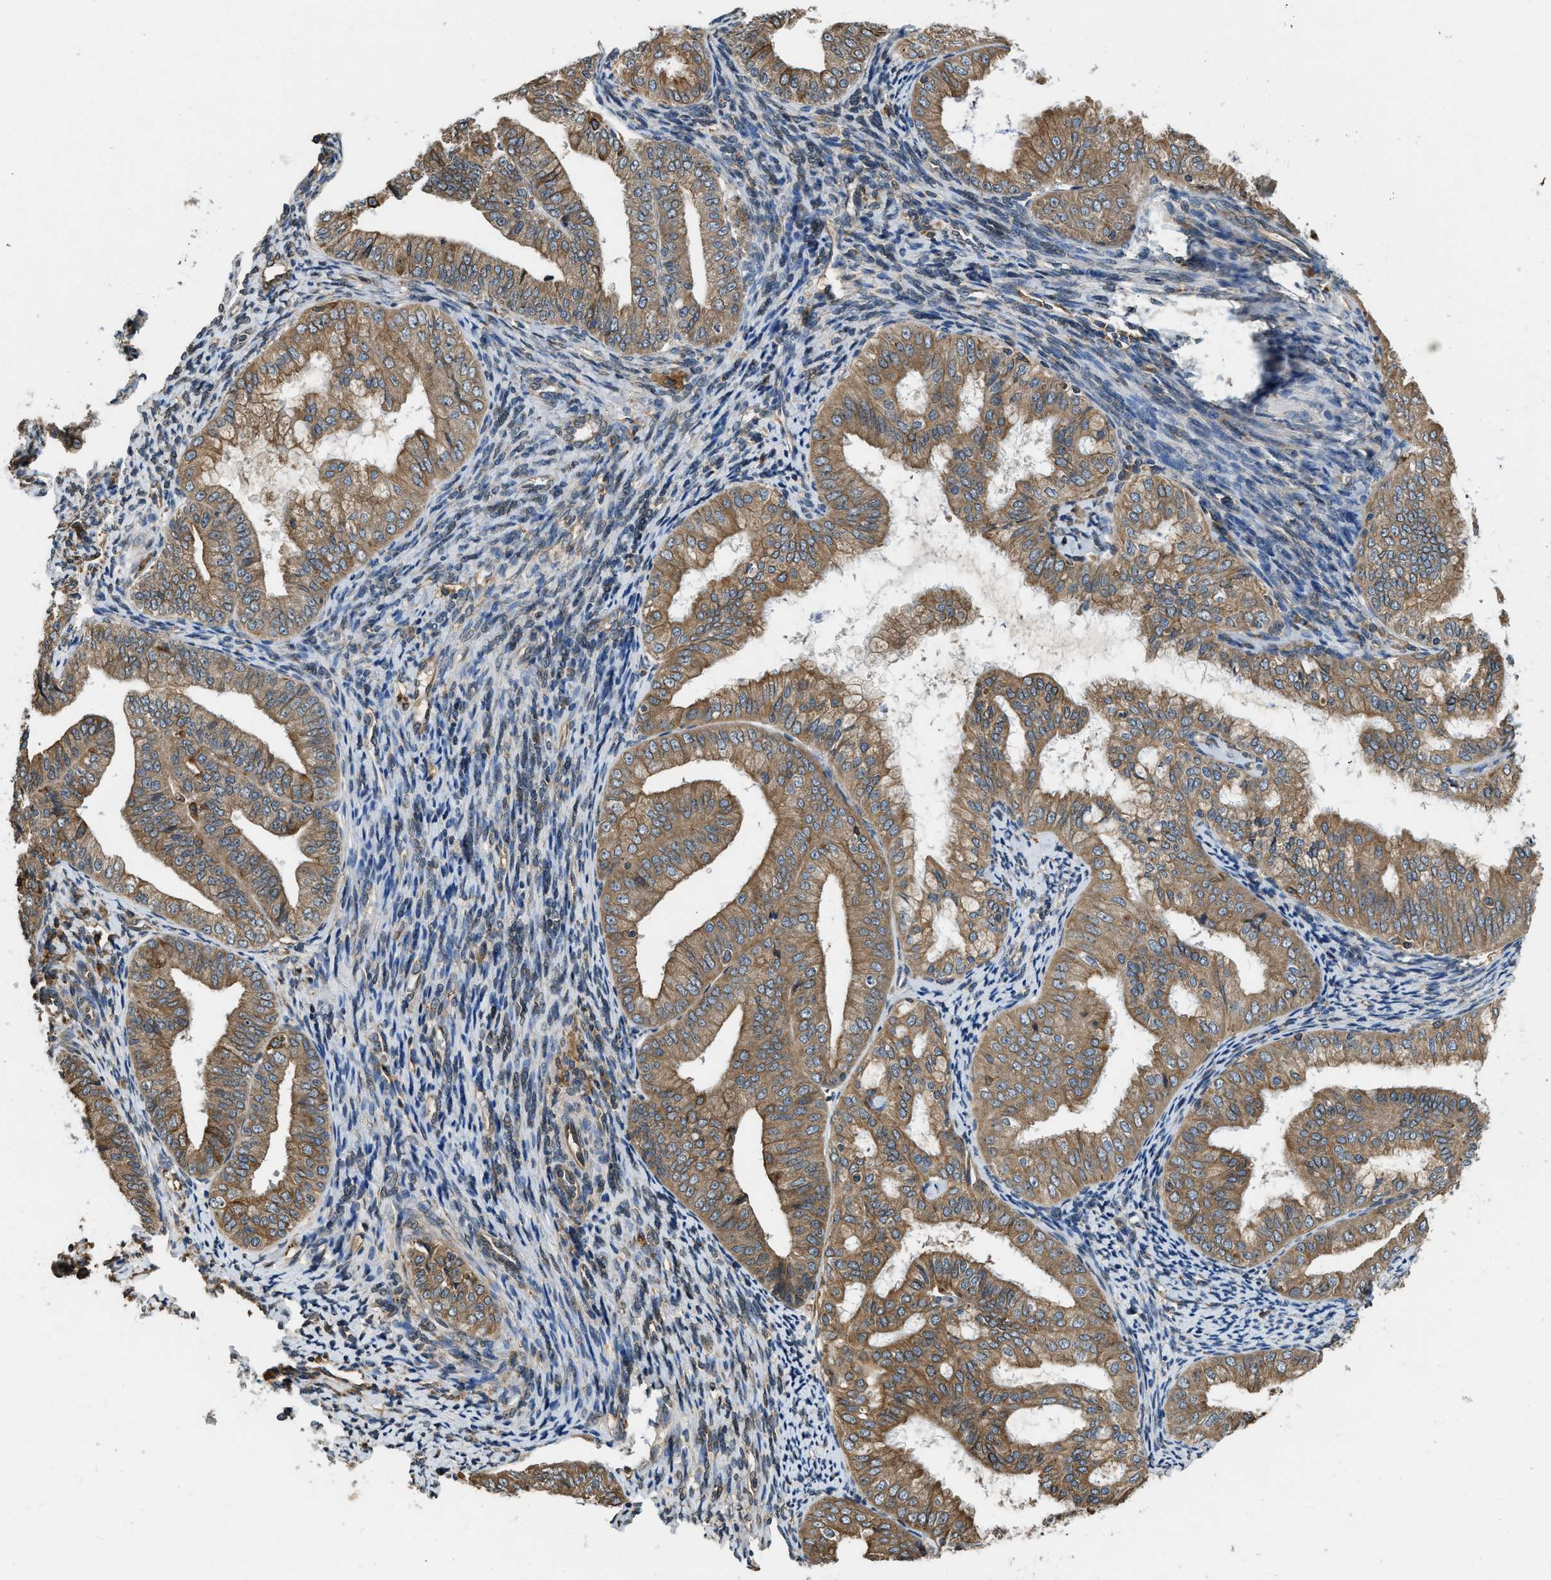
{"staining": {"intensity": "moderate", "quantity": ">75%", "location": "cytoplasmic/membranous"}, "tissue": "endometrial cancer", "cell_type": "Tumor cells", "image_type": "cancer", "snomed": [{"axis": "morphology", "description": "Adenocarcinoma, NOS"}, {"axis": "topography", "description": "Endometrium"}], "caption": "Immunohistochemistry staining of adenocarcinoma (endometrial), which displays medium levels of moderate cytoplasmic/membranous positivity in approximately >75% of tumor cells indicating moderate cytoplasmic/membranous protein positivity. The staining was performed using DAB (3,3'-diaminobenzidine) (brown) for protein detection and nuclei were counterstained in hematoxylin (blue).", "gene": "BCAP31", "patient": {"sex": "female", "age": 63}}